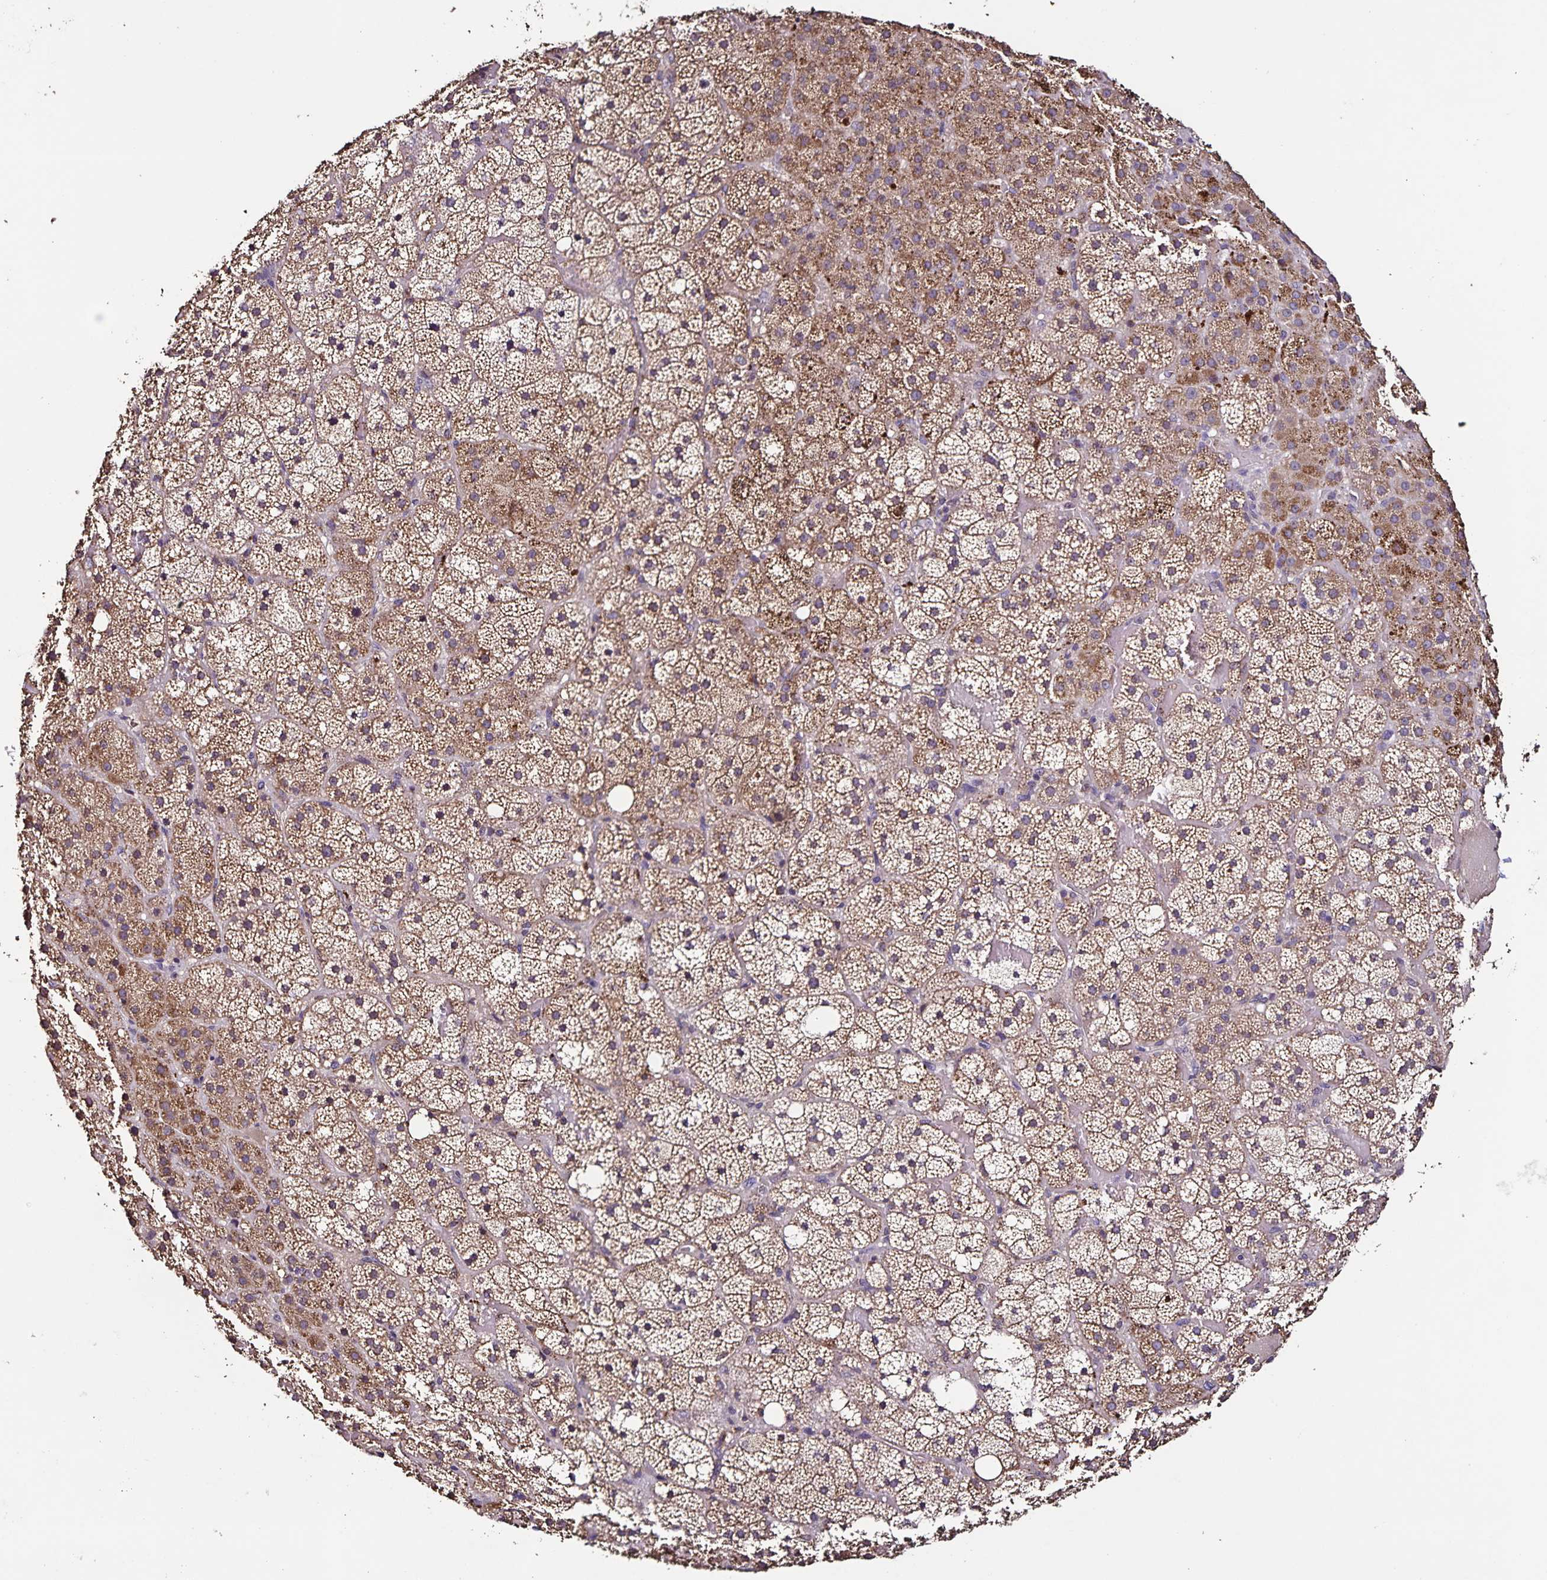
{"staining": {"intensity": "moderate", "quantity": ">75%", "location": "cytoplasmic/membranous"}, "tissue": "adrenal gland", "cell_type": "Glandular cells", "image_type": "normal", "snomed": [{"axis": "morphology", "description": "Normal tissue, NOS"}, {"axis": "topography", "description": "Adrenal gland"}], "caption": "This is an image of immunohistochemistry staining of unremarkable adrenal gland, which shows moderate positivity in the cytoplasmic/membranous of glandular cells.", "gene": "MAN1A1", "patient": {"sex": "male", "age": 53}}